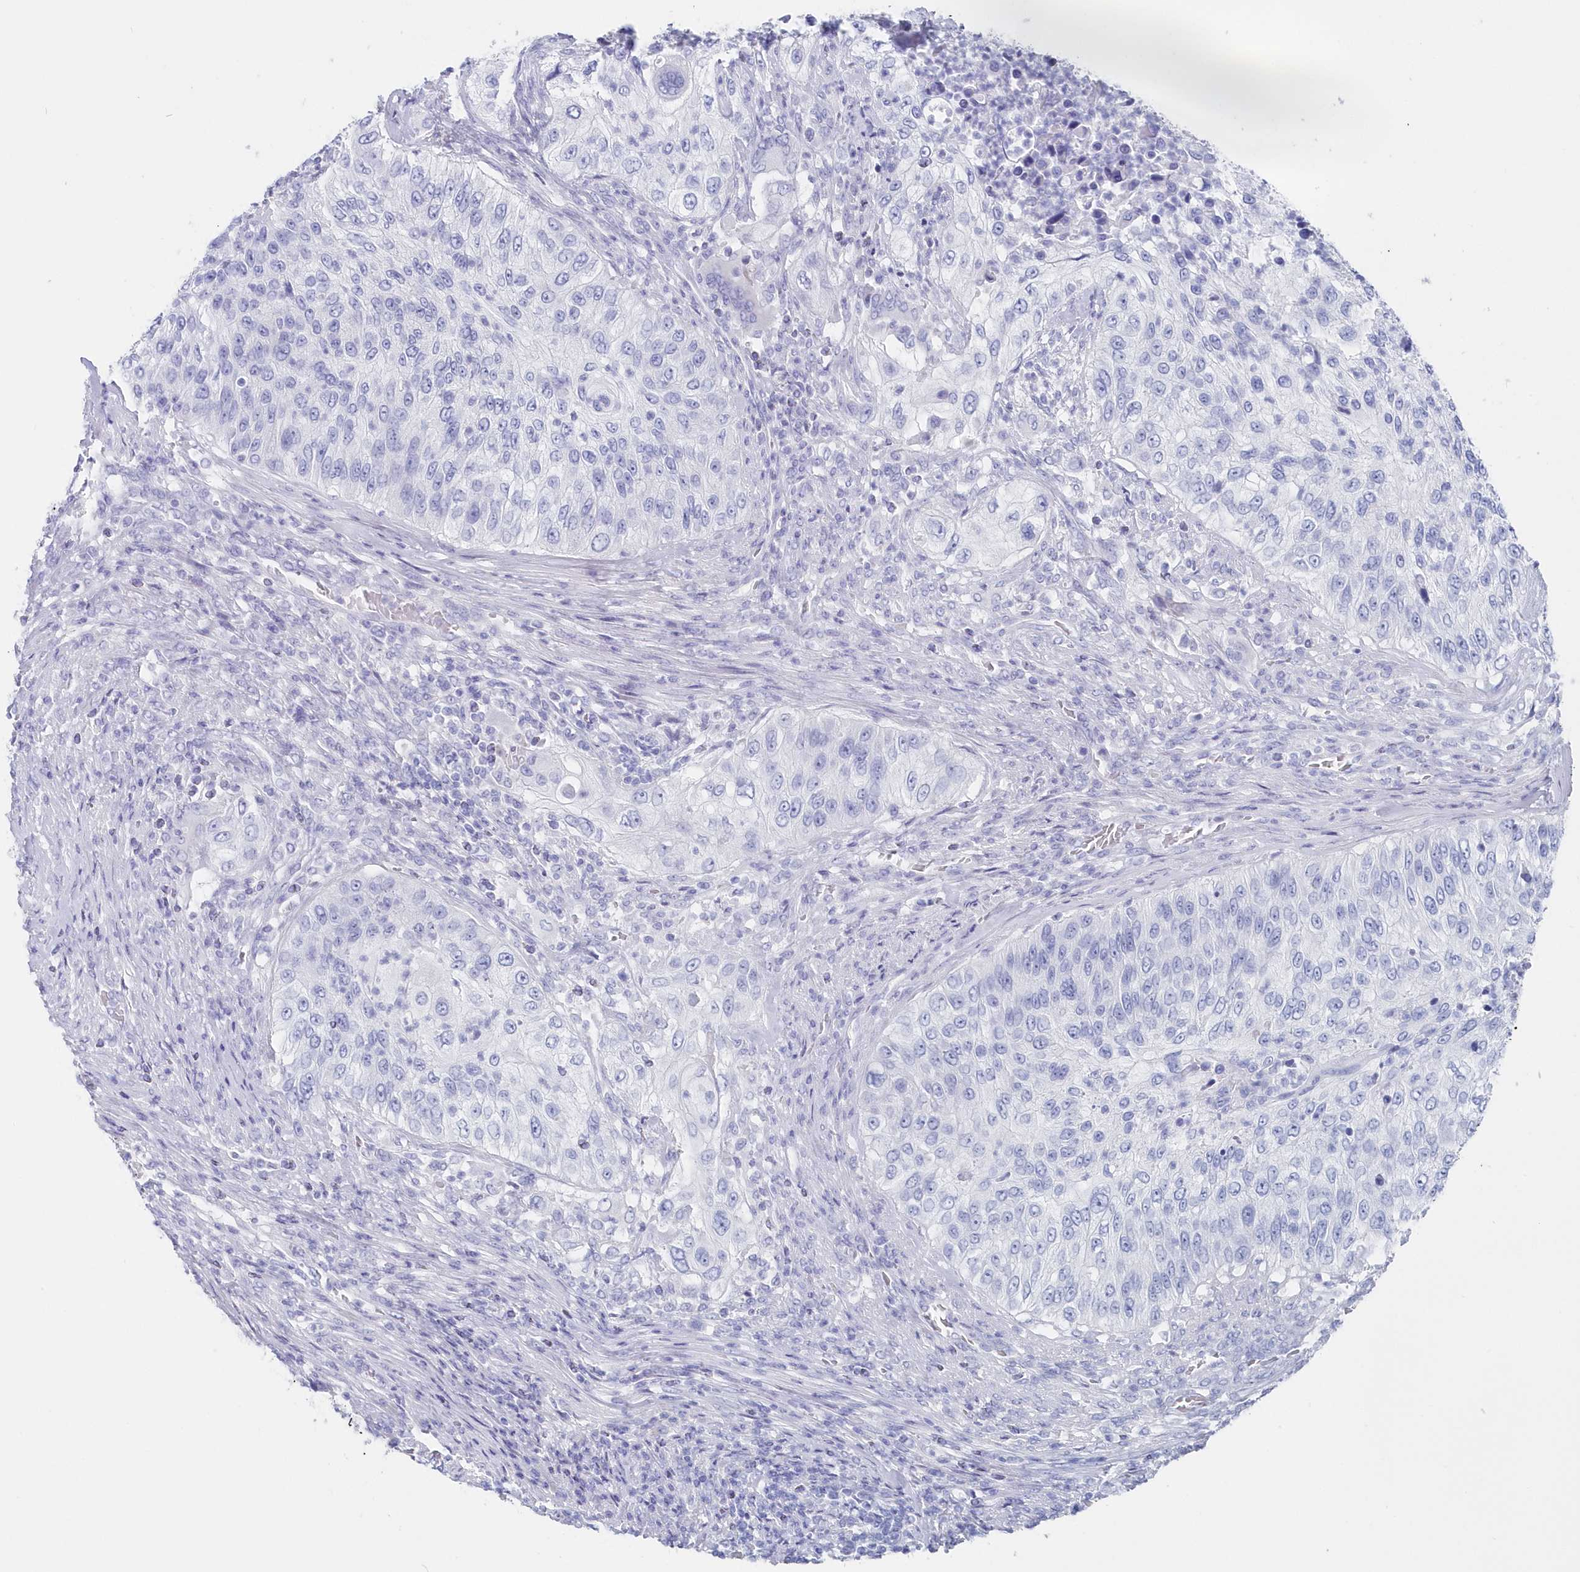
{"staining": {"intensity": "negative", "quantity": "none", "location": "none"}, "tissue": "urothelial cancer", "cell_type": "Tumor cells", "image_type": "cancer", "snomed": [{"axis": "morphology", "description": "Urothelial carcinoma, High grade"}, {"axis": "topography", "description": "Urinary bladder"}], "caption": "The immunohistochemistry photomicrograph has no significant staining in tumor cells of high-grade urothelial carcinoma tissue.", "gene": "CSNK1G2", "patient": {"sex": "female", "age": 60}}